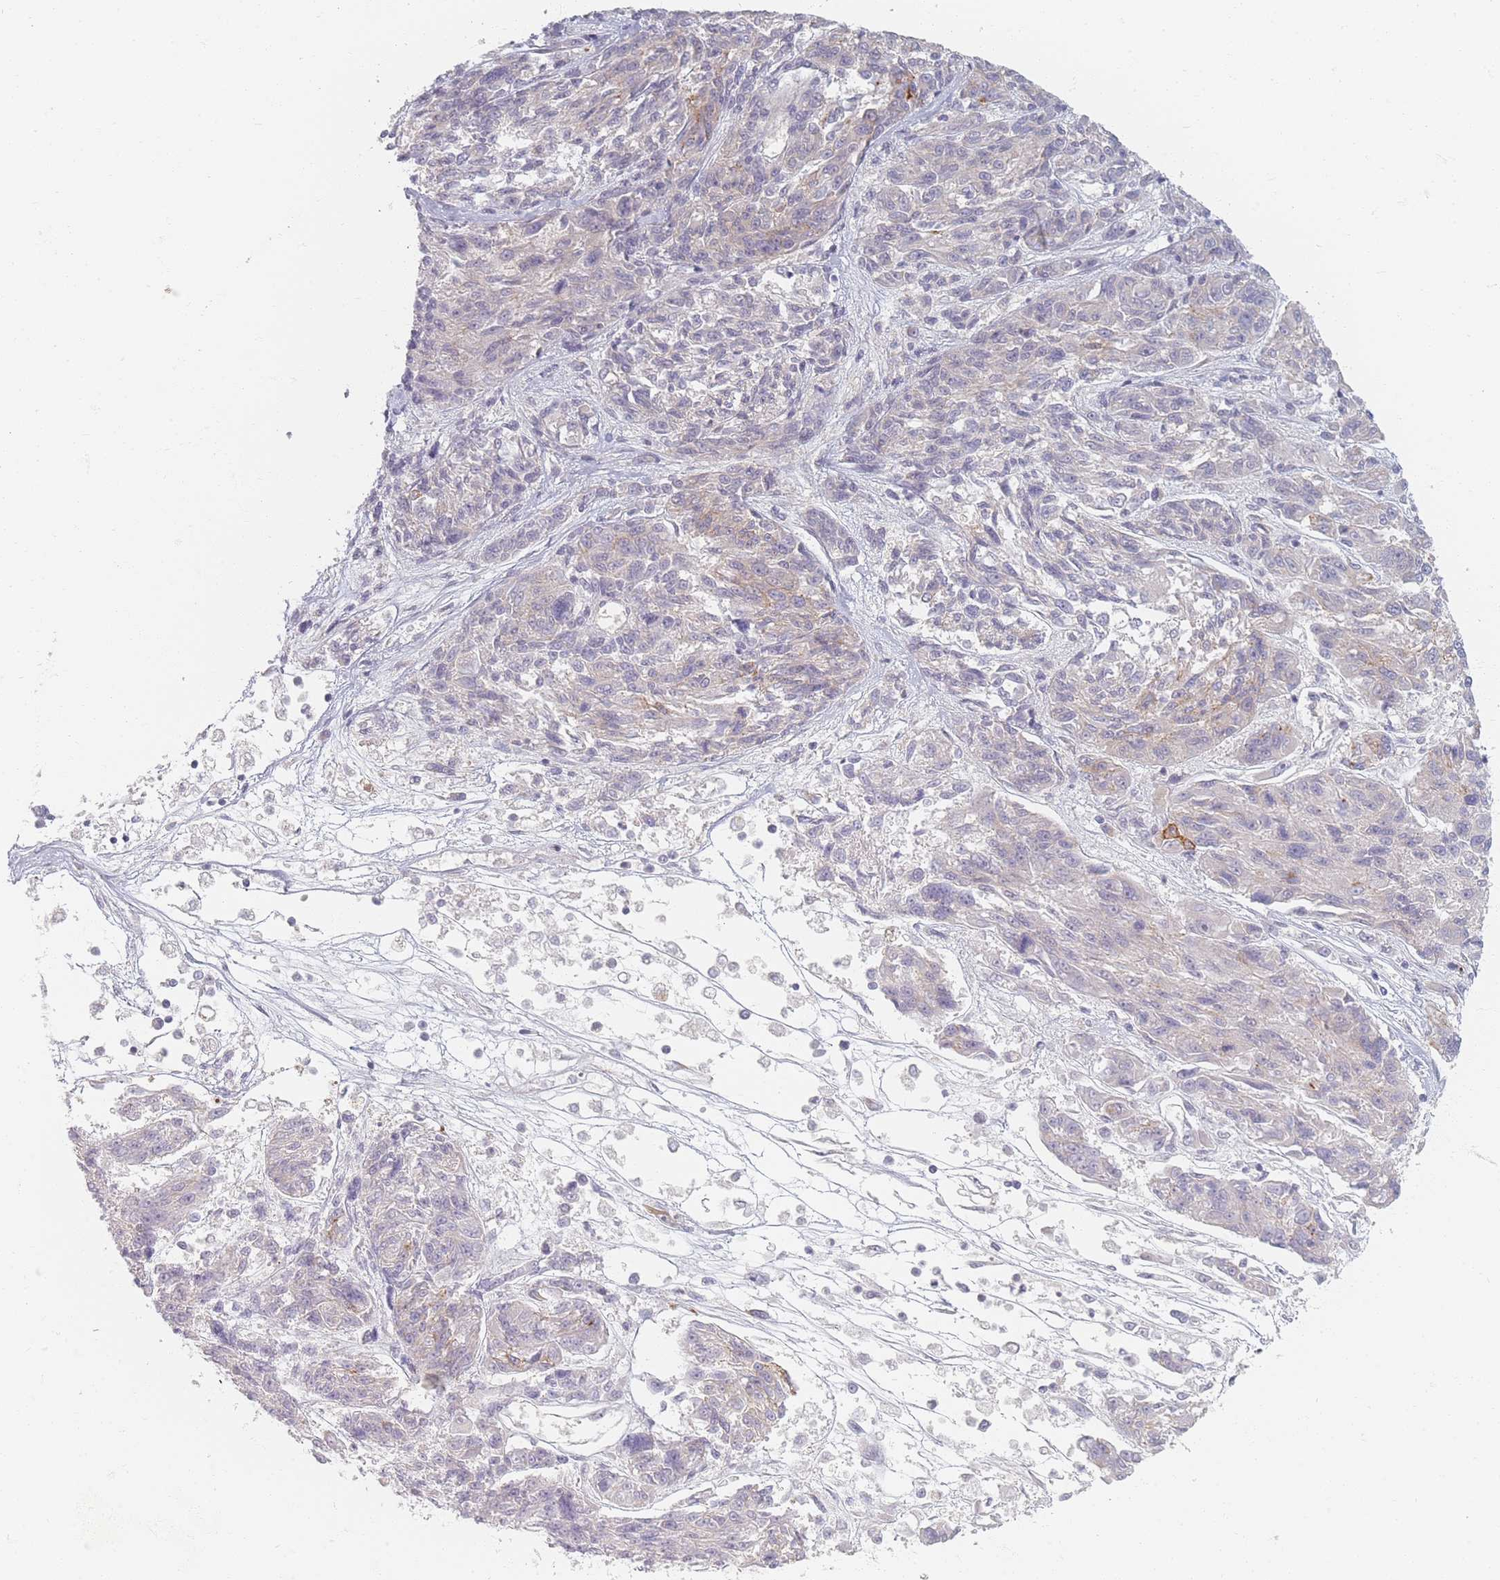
{"staining": {"intensity": "negative", "quantity": "none", "location": "none"}, "tissue": "melanoma", "cell_type": "Tumor cells", "image_type": "cancer", "snomed": [{"axis": "morphology", "description": "Malignant melanoma, NOS"}, {"axis": "topography", "description": "Skin"}], "caption": "IHC image of human malignant melanoma stained for a protein (brown), which demonstrates no expression in tumor cells.", "gene": "TMOD1", "patient": {"sex": "male", "age": 53}}